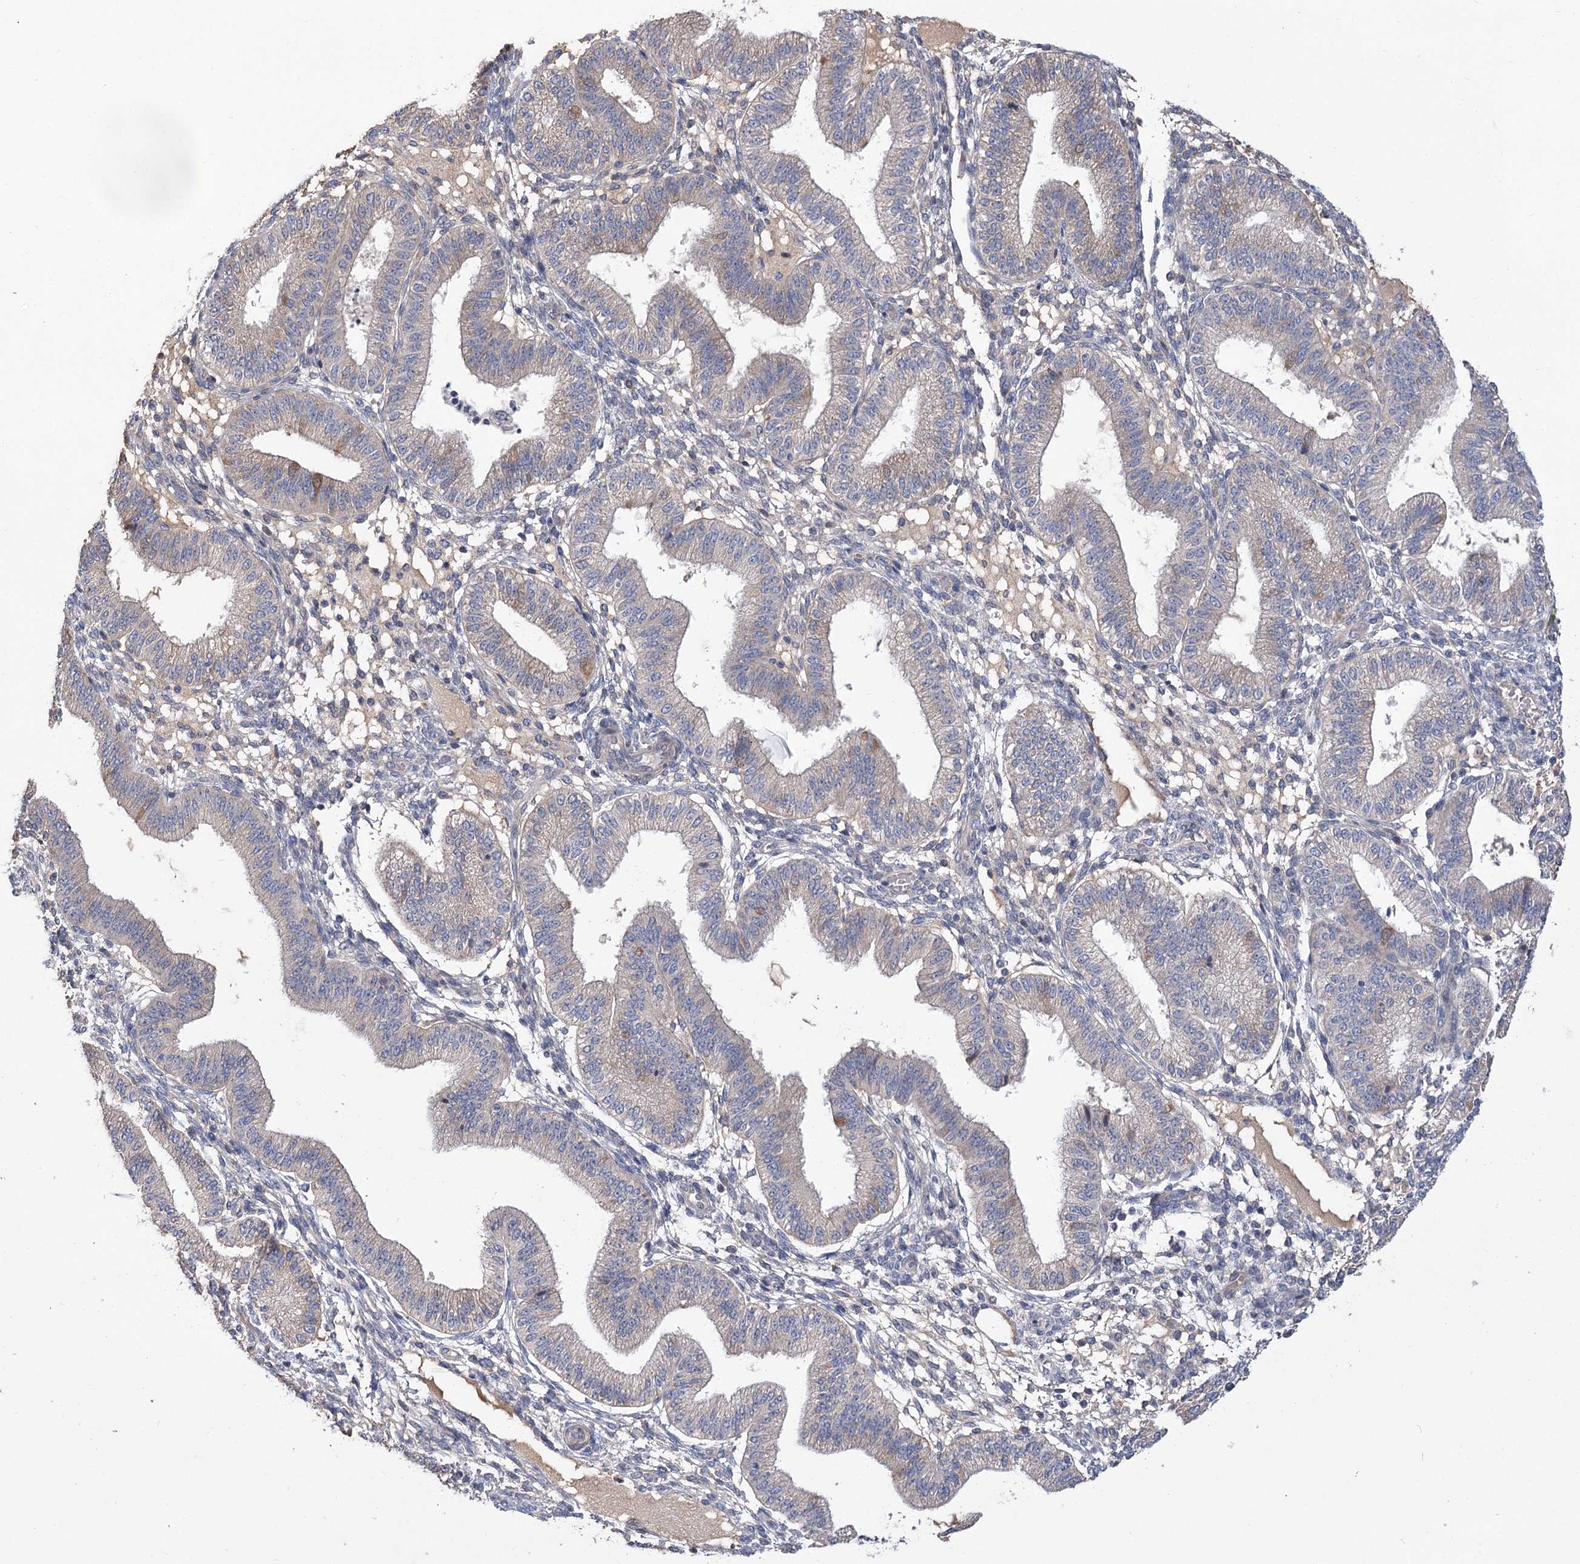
{"staining": {"intensity": "negative", "quantity": "none", "location": "none"}, "tissue": "endometrium", "cell_type": "Cells in endometrial stroma", "image_type": "normal", "snomed": [{"axis": "morphology", "description": "Normal tissue, NOS"}, {"axis": "topography", "description": "Endometrium"}], "caption": "Immunohistochemistry (IHC) of benign human endometrium shows no staining in cells in endometrial stroma.", "gene": "PBLD", "patient": {"sex": "female", "age": 39}}